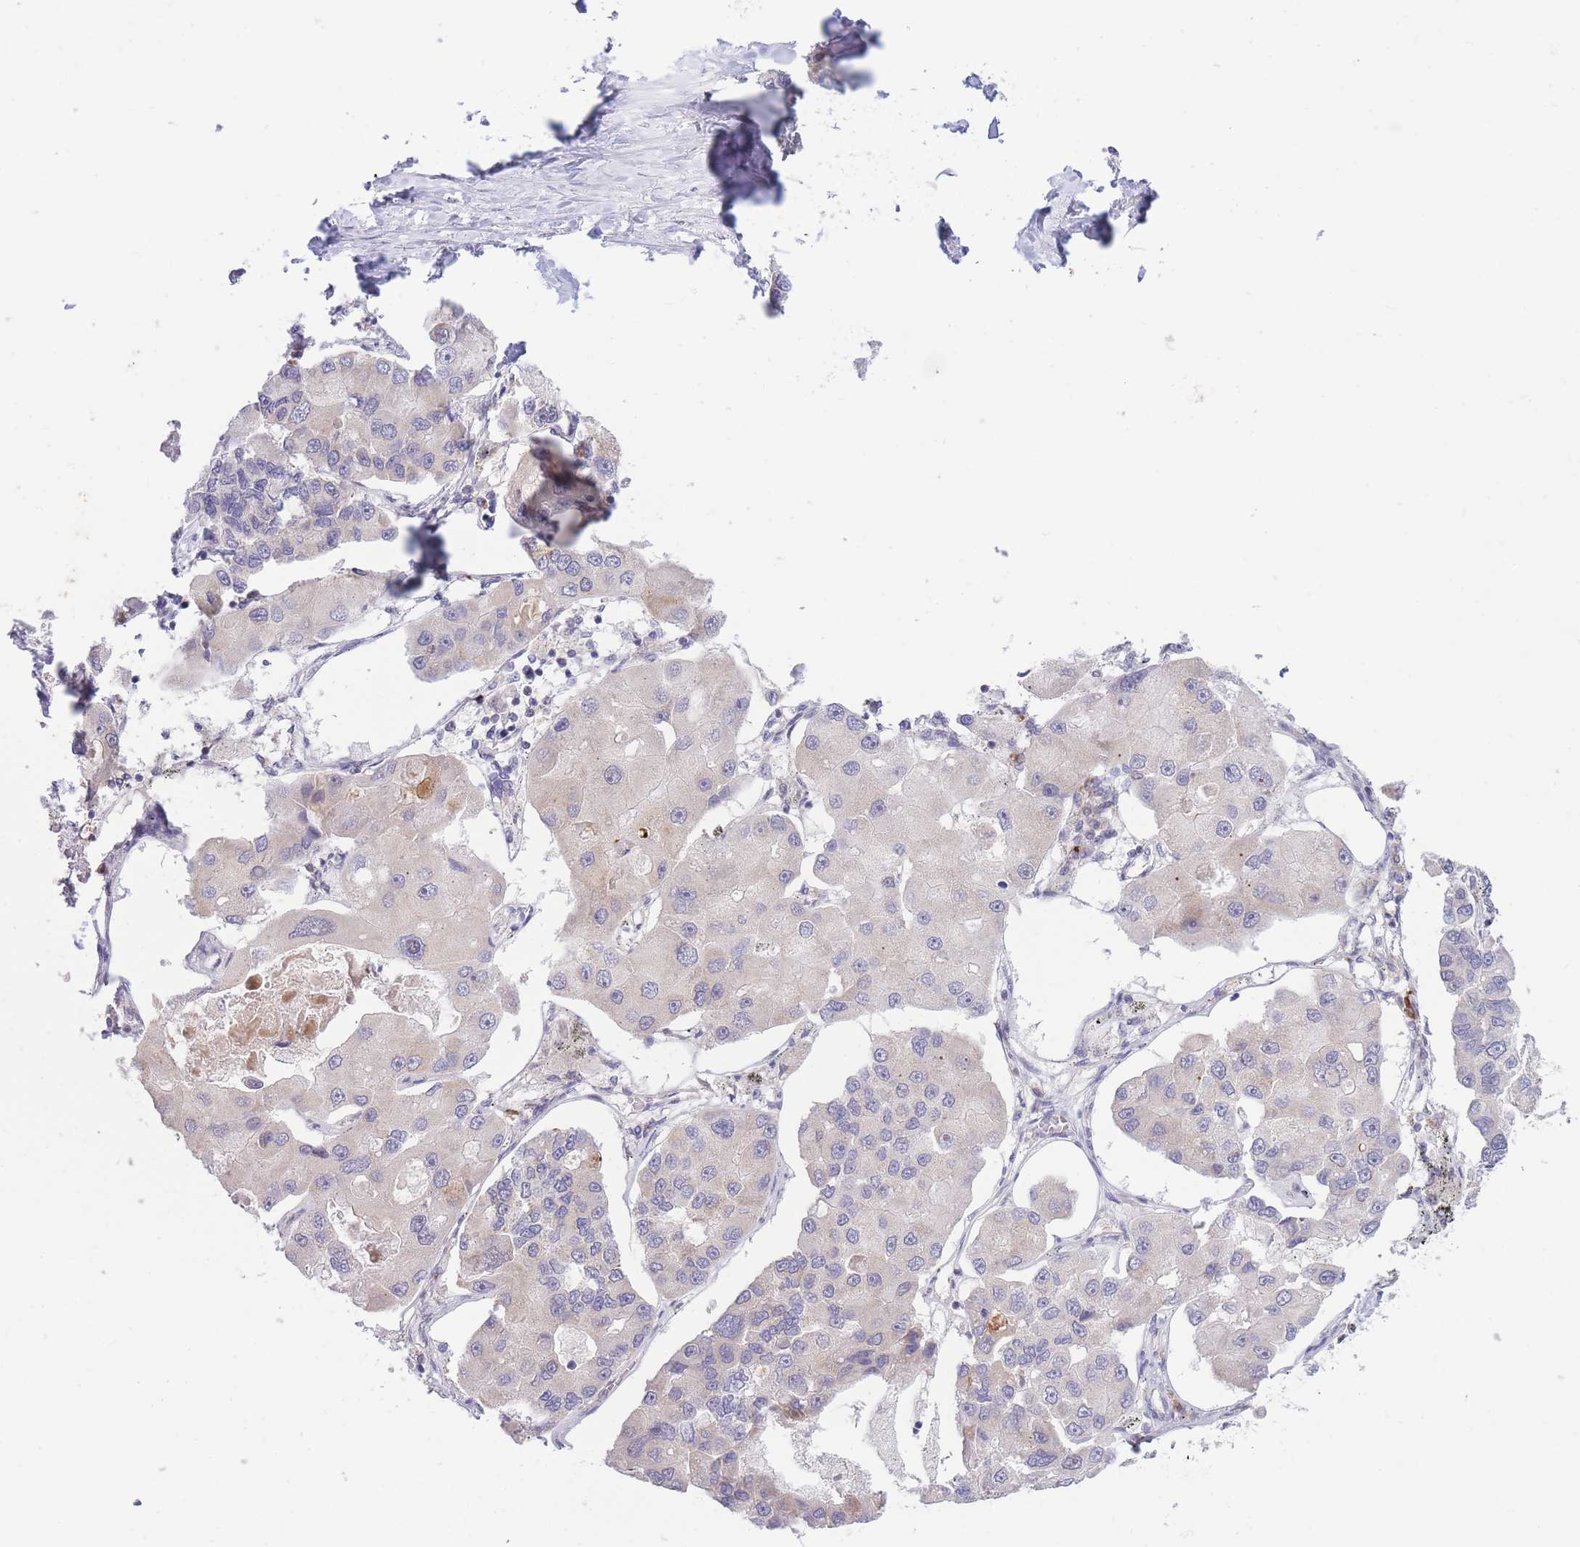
{"staining": {"intensity": "negative", "quantity": "none", "location": "none"}, "tissue": "lung cancer", "cell_type": "Tumor cells", "image_type": "cancer", "snomed": [{"axis": "morphology", "description": "Adenocarcinoma, NOS"}, {"axis": "topography", "description": "Lung"}], "caption": "Tumor cells are negative for brown protein staining in lung adenocarcinoma.", "gene": "CDC25B", "patient": {"sex": "female", "age": 54}}